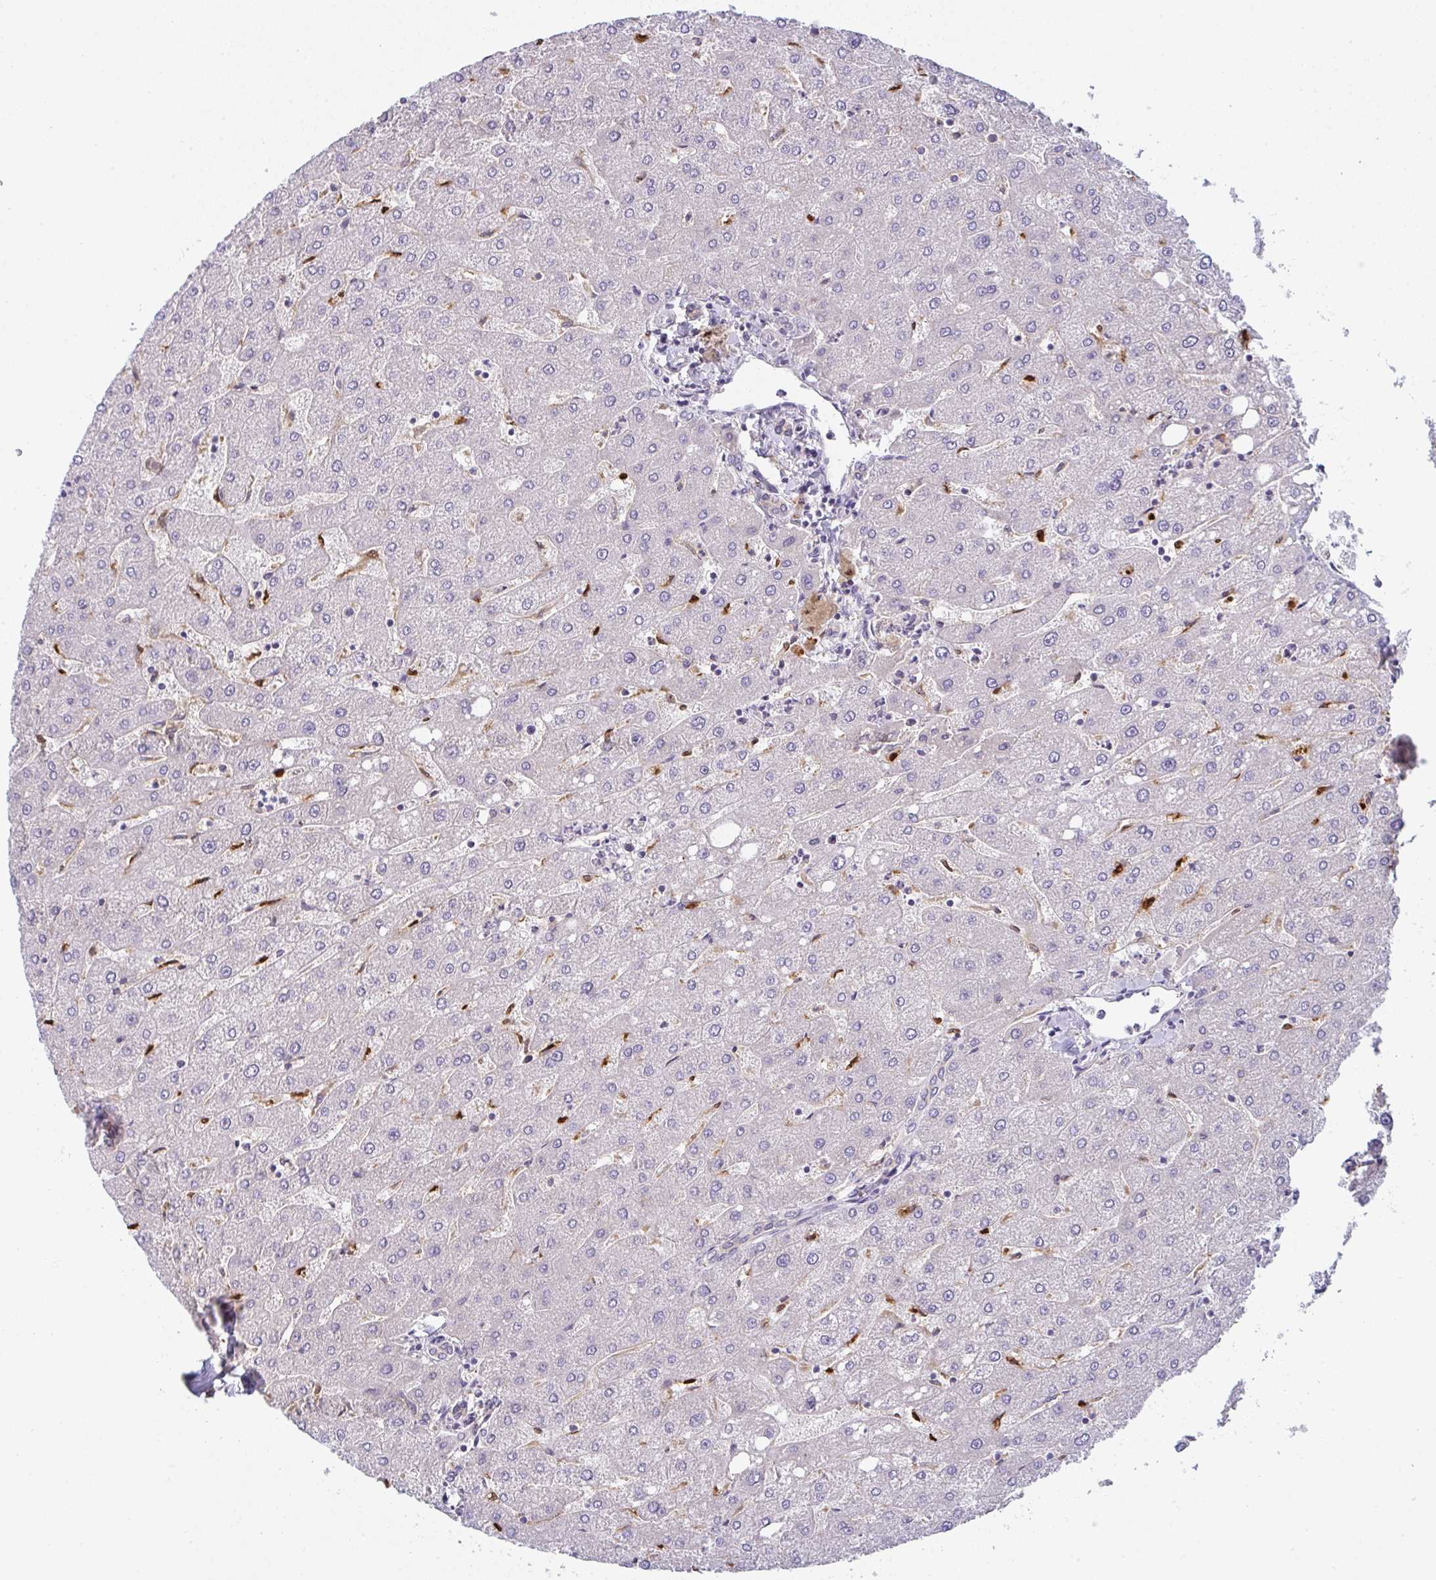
{"staining": {"intensity": "weak", "quantity": "25%-75%", "location": "cytoplasmic/membranous"}, "tissue": "liver", "cell_type": "Cholangiocytes", "image_type": "normal", "snomed": [{"axis": "morphology", "description": "Normal tissue, NOS"}, {"axis": "topography", "description": "Liver"}], "caption": "Immunohistochemical staining of unremarkable liver shows low levels of weak cytoplasmic/membranous expression in approximately 25%-75% of cholangiocytes.", "gene": "SNX5", "patient": {"sex": "male", "age": 67}}